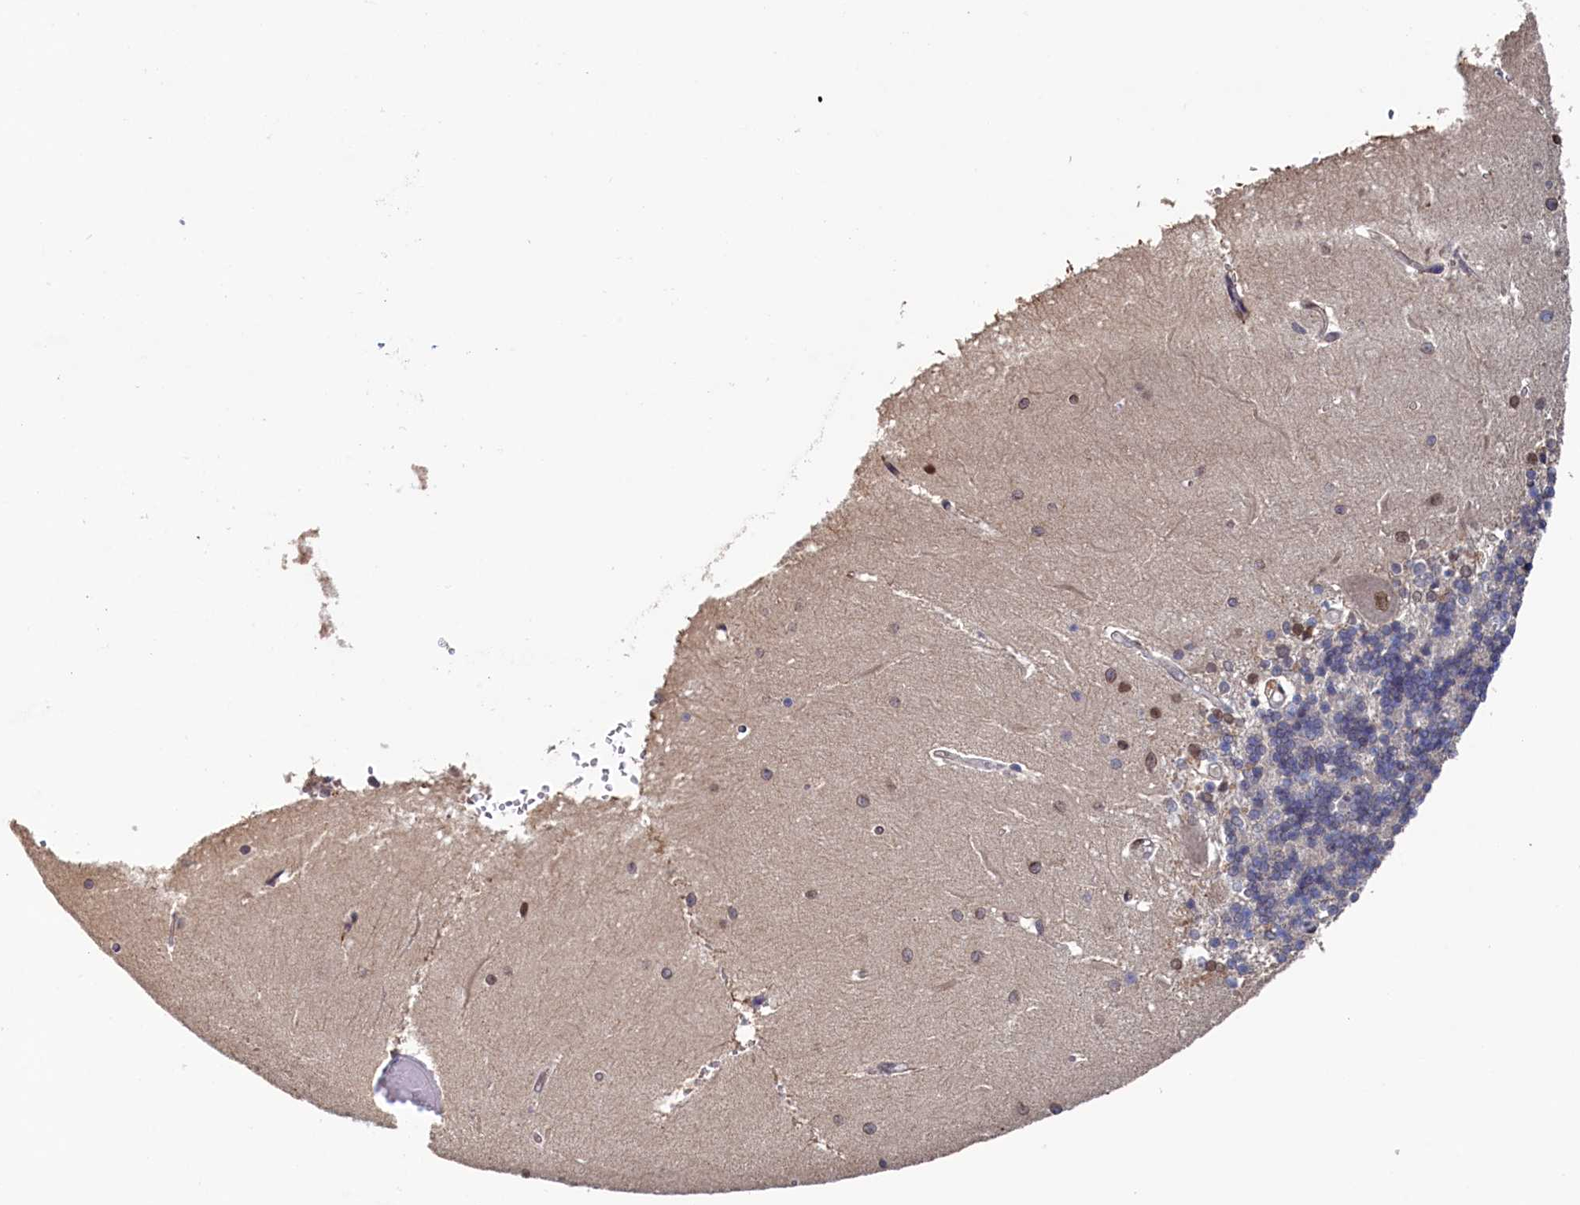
{"staining": {"intensity": "negative", "quantity": "none", "location": "none"}, "tissue": "cerebellum", "cell_type": "Cells in granular layer", "image_type": "normal", "snomed": [{"axis": "morphology", "description": "Normal tissue, NOS"}, {"axis": "topography", "description": "Cerebellum"}], "caption": "This micrograph is of benign cerebellum stained with IHC to label a protein in brown with the nuclei are counter-stained blue. There is no expression in cells in granular layer. The staining was performed using DAB to visualize the protein expression in brown, while the nuclei were stained in blue with hematoxylin (Magnification: 20x).", "gene": "AHCY", "patient": {"sex": "male", "age": 37}}